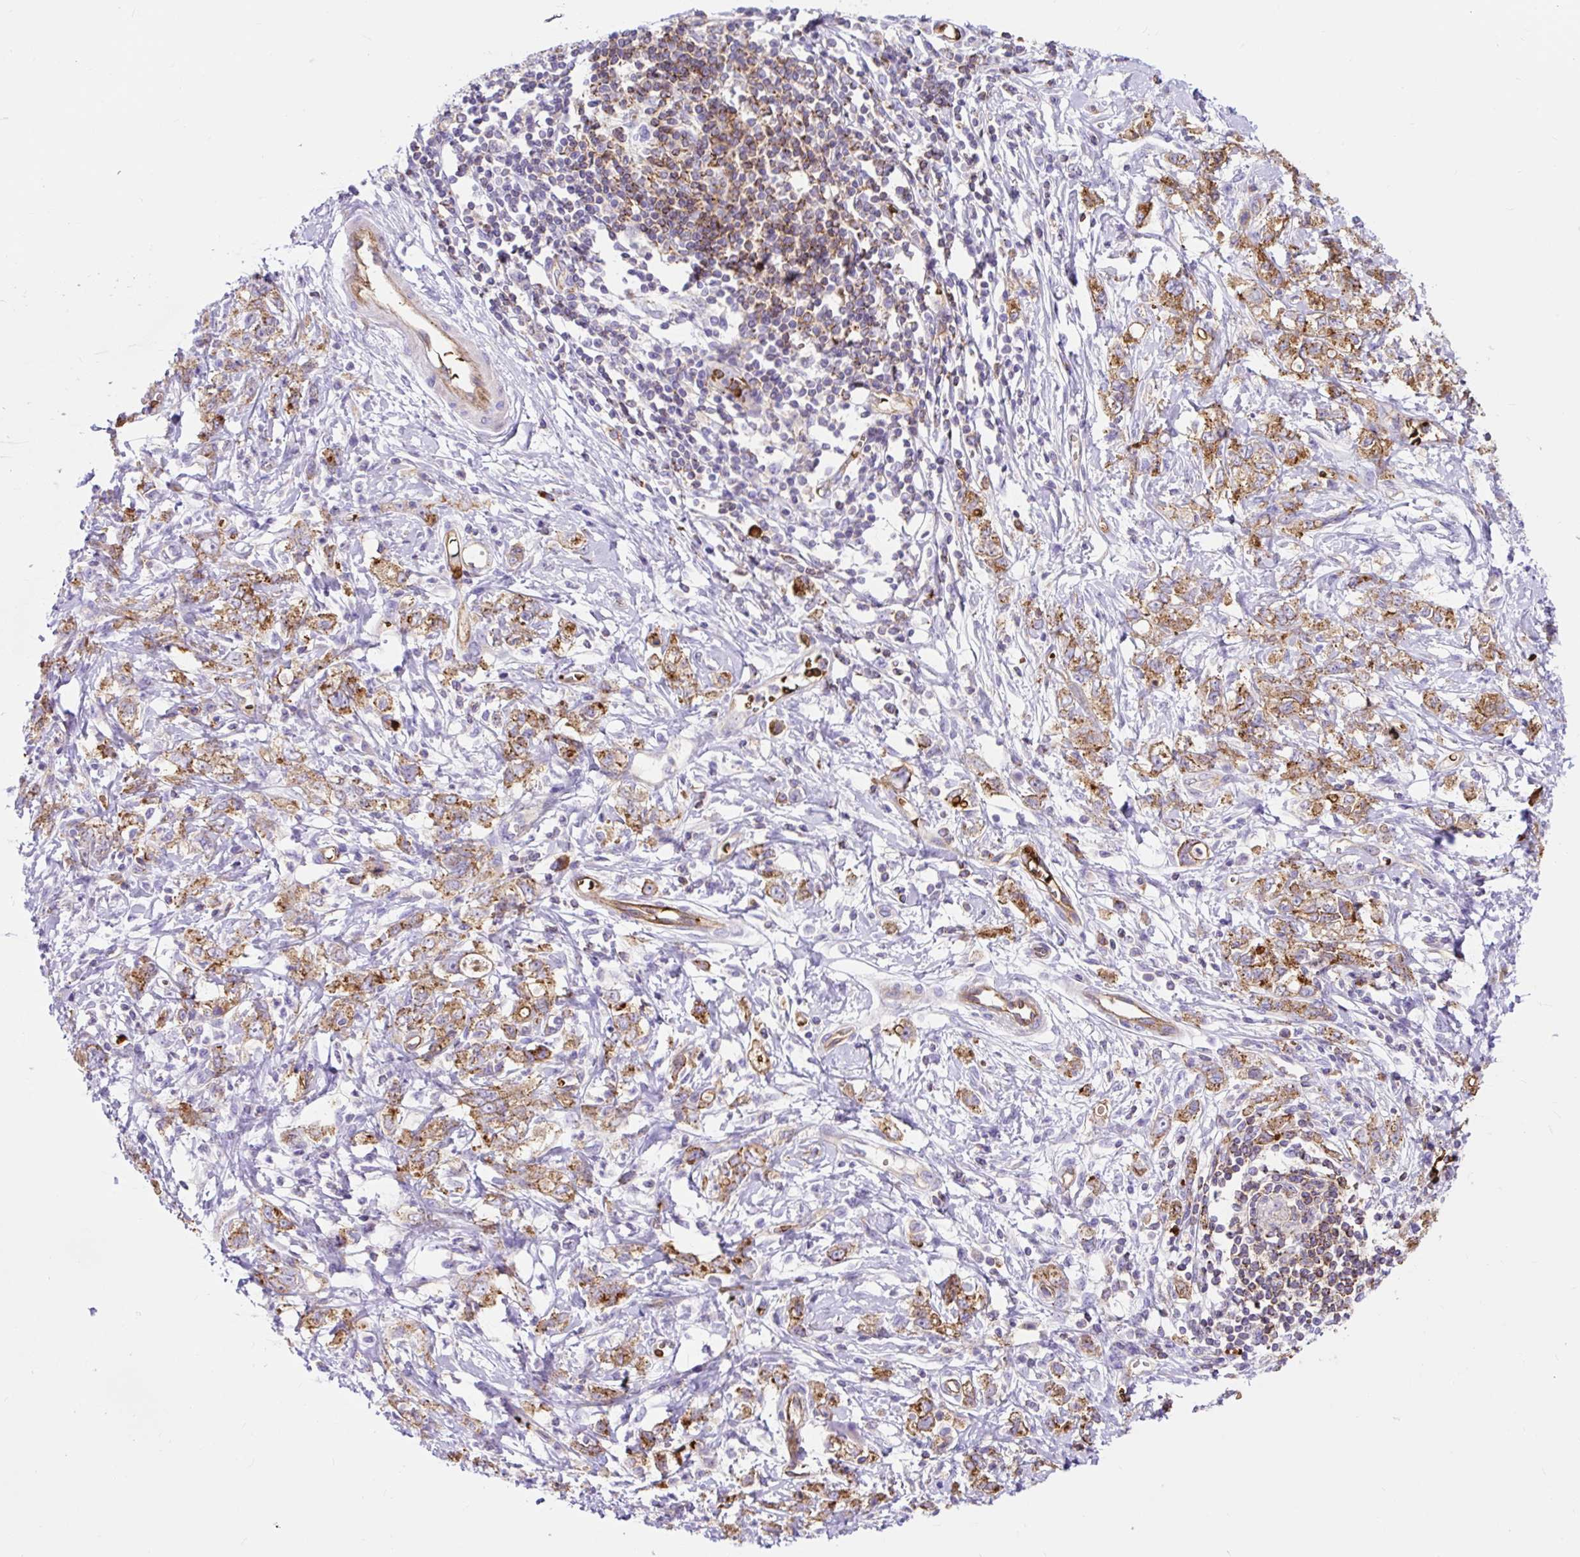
{"staining": {"intensity": "moderate", "quantity": ">75%", "location": "cytoplasmic/membranous"}, "tissue": "stomach cancer", "cell_type": "Tumor cells", "image_type": "cancer", "snomed": [{"axis": "morphology", "description": "Adenocarcinoma, NOS"}, {"axis": "topography", "description": "Stomach"}], "caption": "Protein staining of stomach cancer (adenocarcinoma) tissue shows moderate cytoplasmic/membranous expression in about >75% of tumor cells.", "gene": "HIP1R", "patient": {"sex": "female", "age": 76}}